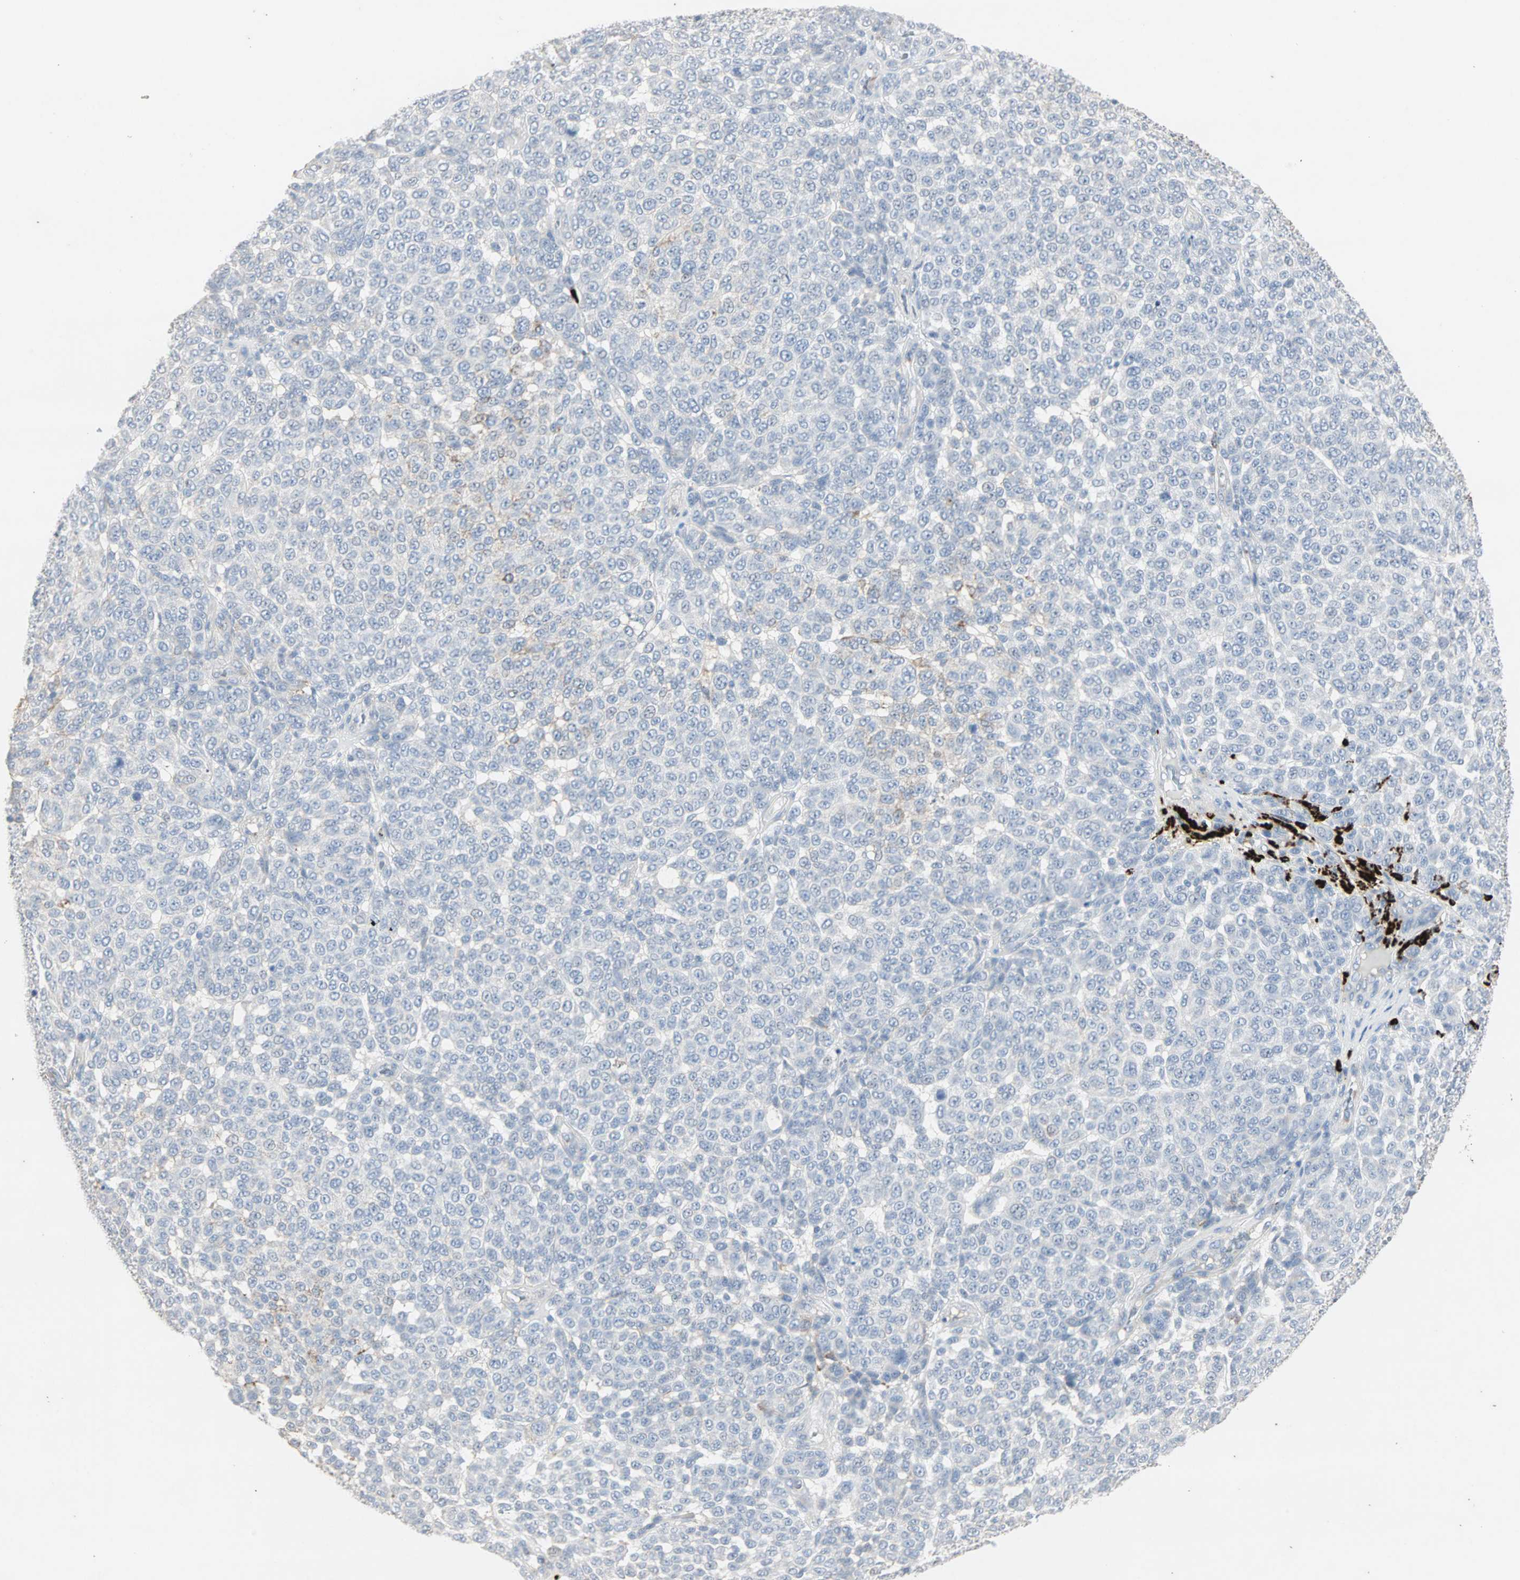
{"staining": {"intensity": "negative", "quantity": "none", "location": "none"}, "tissue": "melanoma", "cell_type": "Tumor cells", "image_type": "cancer", "snomed": [{"axis": "morphology", "description": "Malignant melanoma, NOS"}, {"axis": "topography", "description": "Skin"}], "caption": "Tumor cells show no significant protein expression in malignant melanoma. (Immunohistochemistry, brightfield microscopy, high magnification).", "gene": "CEACAM6", "patient": {"sex": "male", "age": 59}}